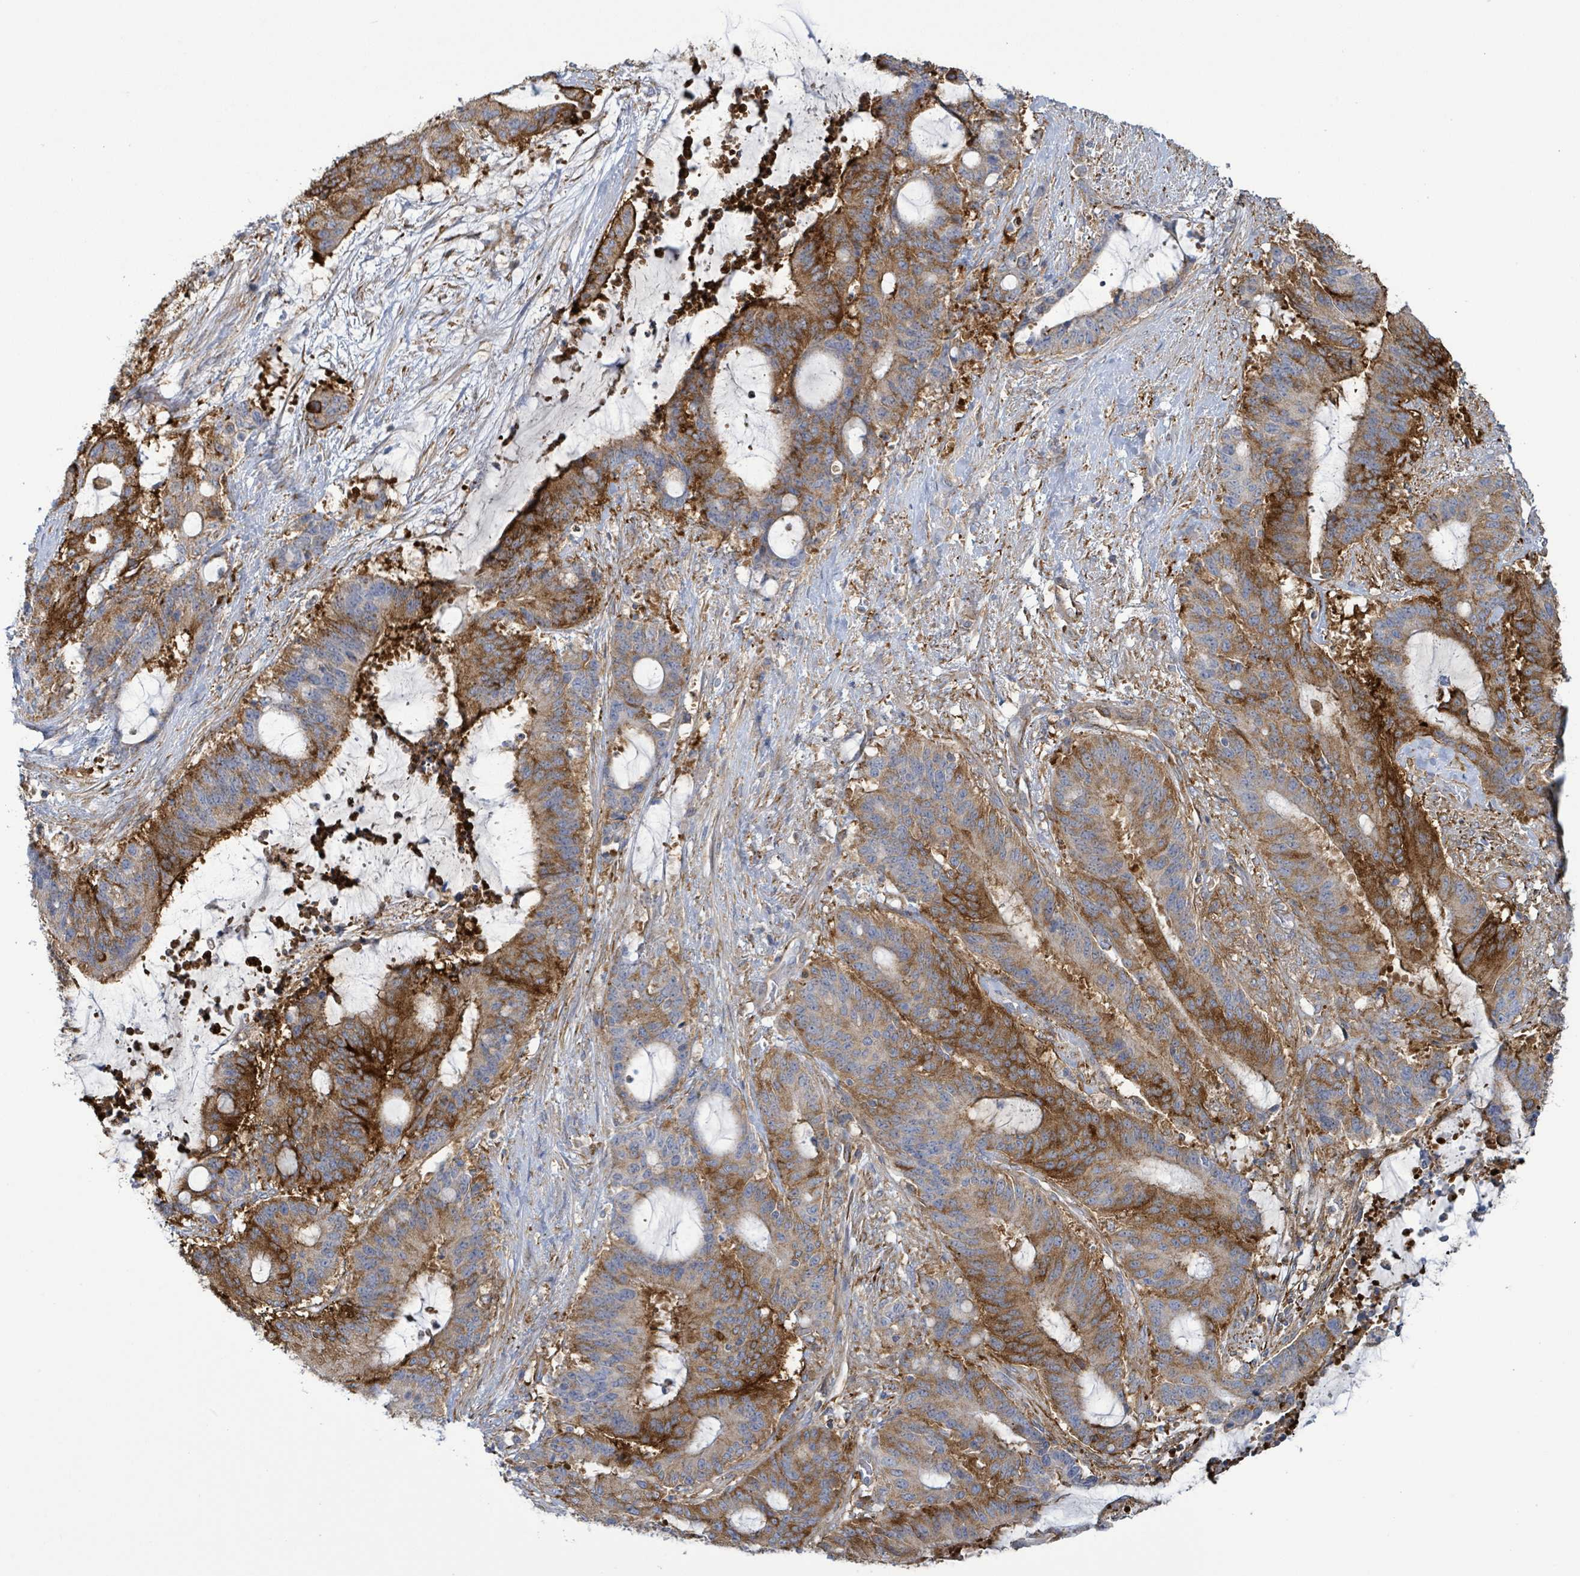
{"staining": {"intensity": "moderate", "quantity": ">75%", "location": "cytoplasmic/membranous"}, "tissue": "liver cancer", "cell_type": "Tumor cells", "image_type": "cancer", "snomed": [{"axis": "morphology", "description": "Normal tissue, NOS"}, {"axis": "morphology", "description": "Cholangiocarcinoma"}, {"axis": "topography", "description": "Liver"}, {"axis": "topography", "description": "Peripheral nerve tissue"}], "caption": "High-power microscopy captured an IHC photomicrograph of liver cancer (cholangiocarcinoma), revealing moderate cytoplasmic/membranous positivity in approximately >75% of tumor cells. Nuclei are stained in blue.", "gene": "EGFL7", "patient": {"sex": "female", "age": 73}}